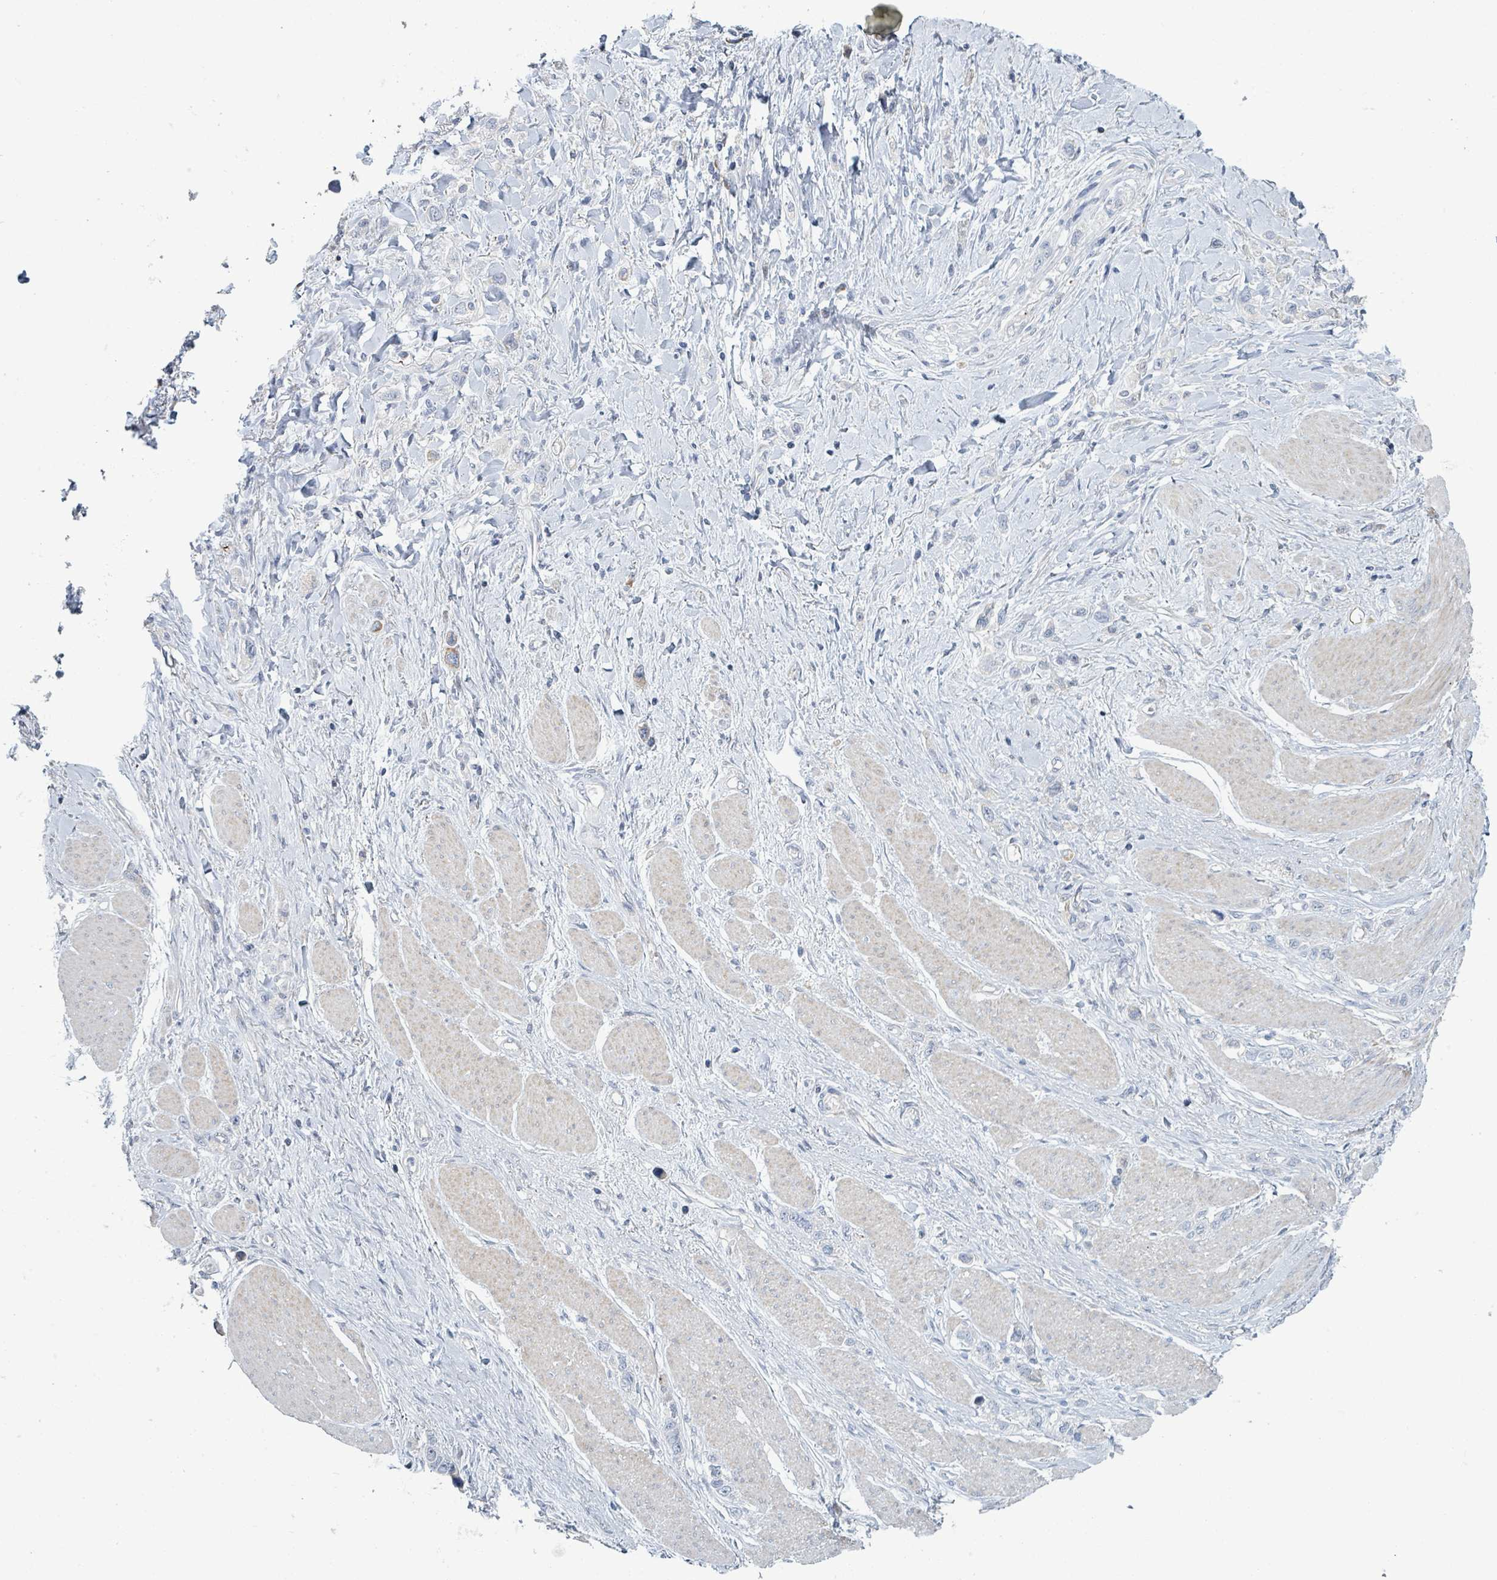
{"staining": {"intensity": "negative", "quantity": "none", "location": "none"}, "tissue": "stomach cancer", "cell_type": "Tumor cells", "image_type": "cancer", "snomed": [{"axis": "morphology", "description": "Adenocarcinoma, NOS"}, {"axis": "topography", "description": "Stomach"}], "caption": "DAB (3,3'-diaminobenzidine) immunohistochemical staining of human adenocarcinoma (stomach) shows no significant positivity in tumor cells.", "gene": "RAB33B", "patient": {"sex": "female", "age": 65}}